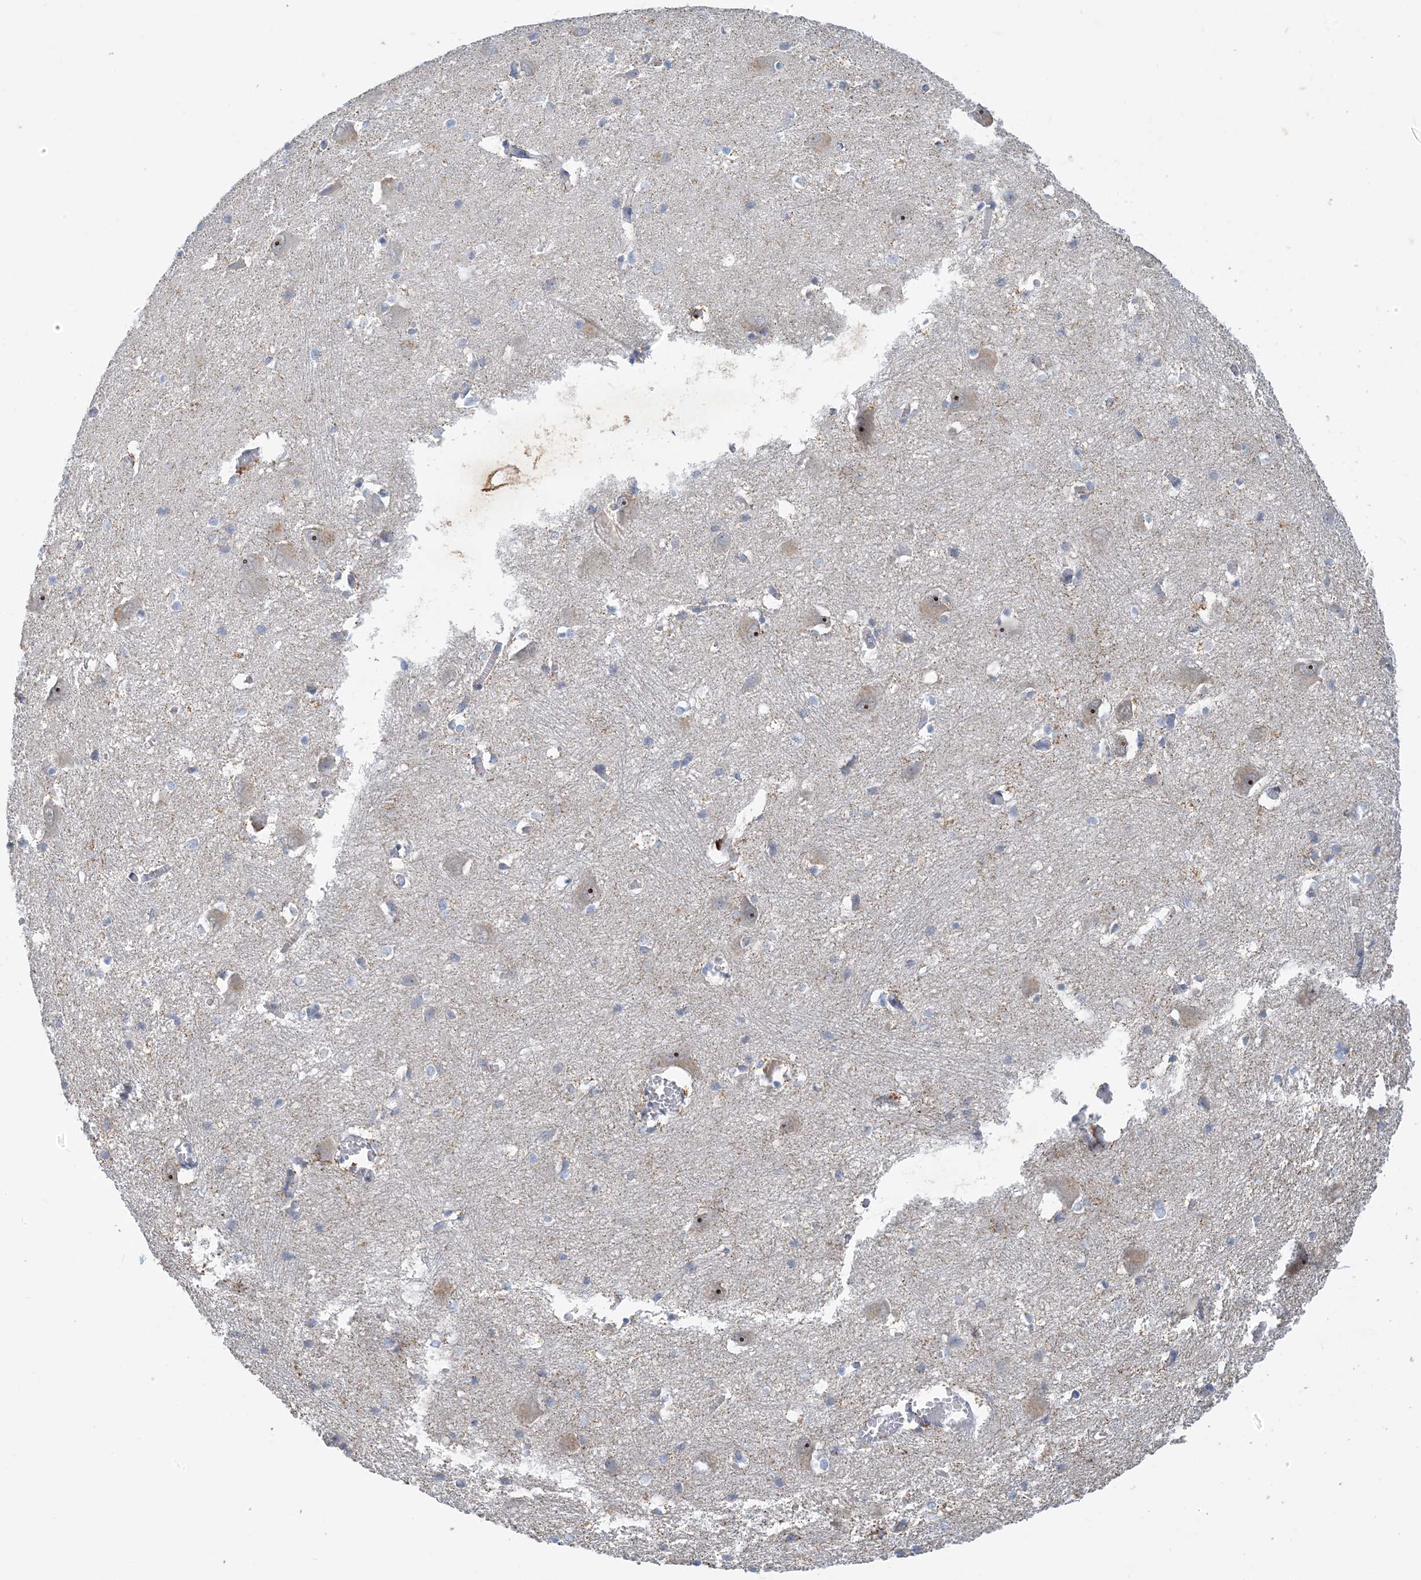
{"staining": {"intensity": "negative", "quantity": "none", "location": "none"}, "tissue": "caudate", "cell_type": "Glial cells", "image_type": "normal", "snomed": [{"axis": "morphology", "description": "Normal tissue, NOS"}, {"axis": "topography", "description": "Lateral ventricle wall"}], "caption": "Immunohistochemistry image of benign caudate: human caudate stained with DAB (3,3'-diaminobenzidine) exhibits no significant protein staining in glial cells. (DAB immunohistochemistry (IHC) visualized using brightfield microscopy, high magnification).", "gene": "ZCCHC12", "patient": {"sex": "male", "age": 37}}